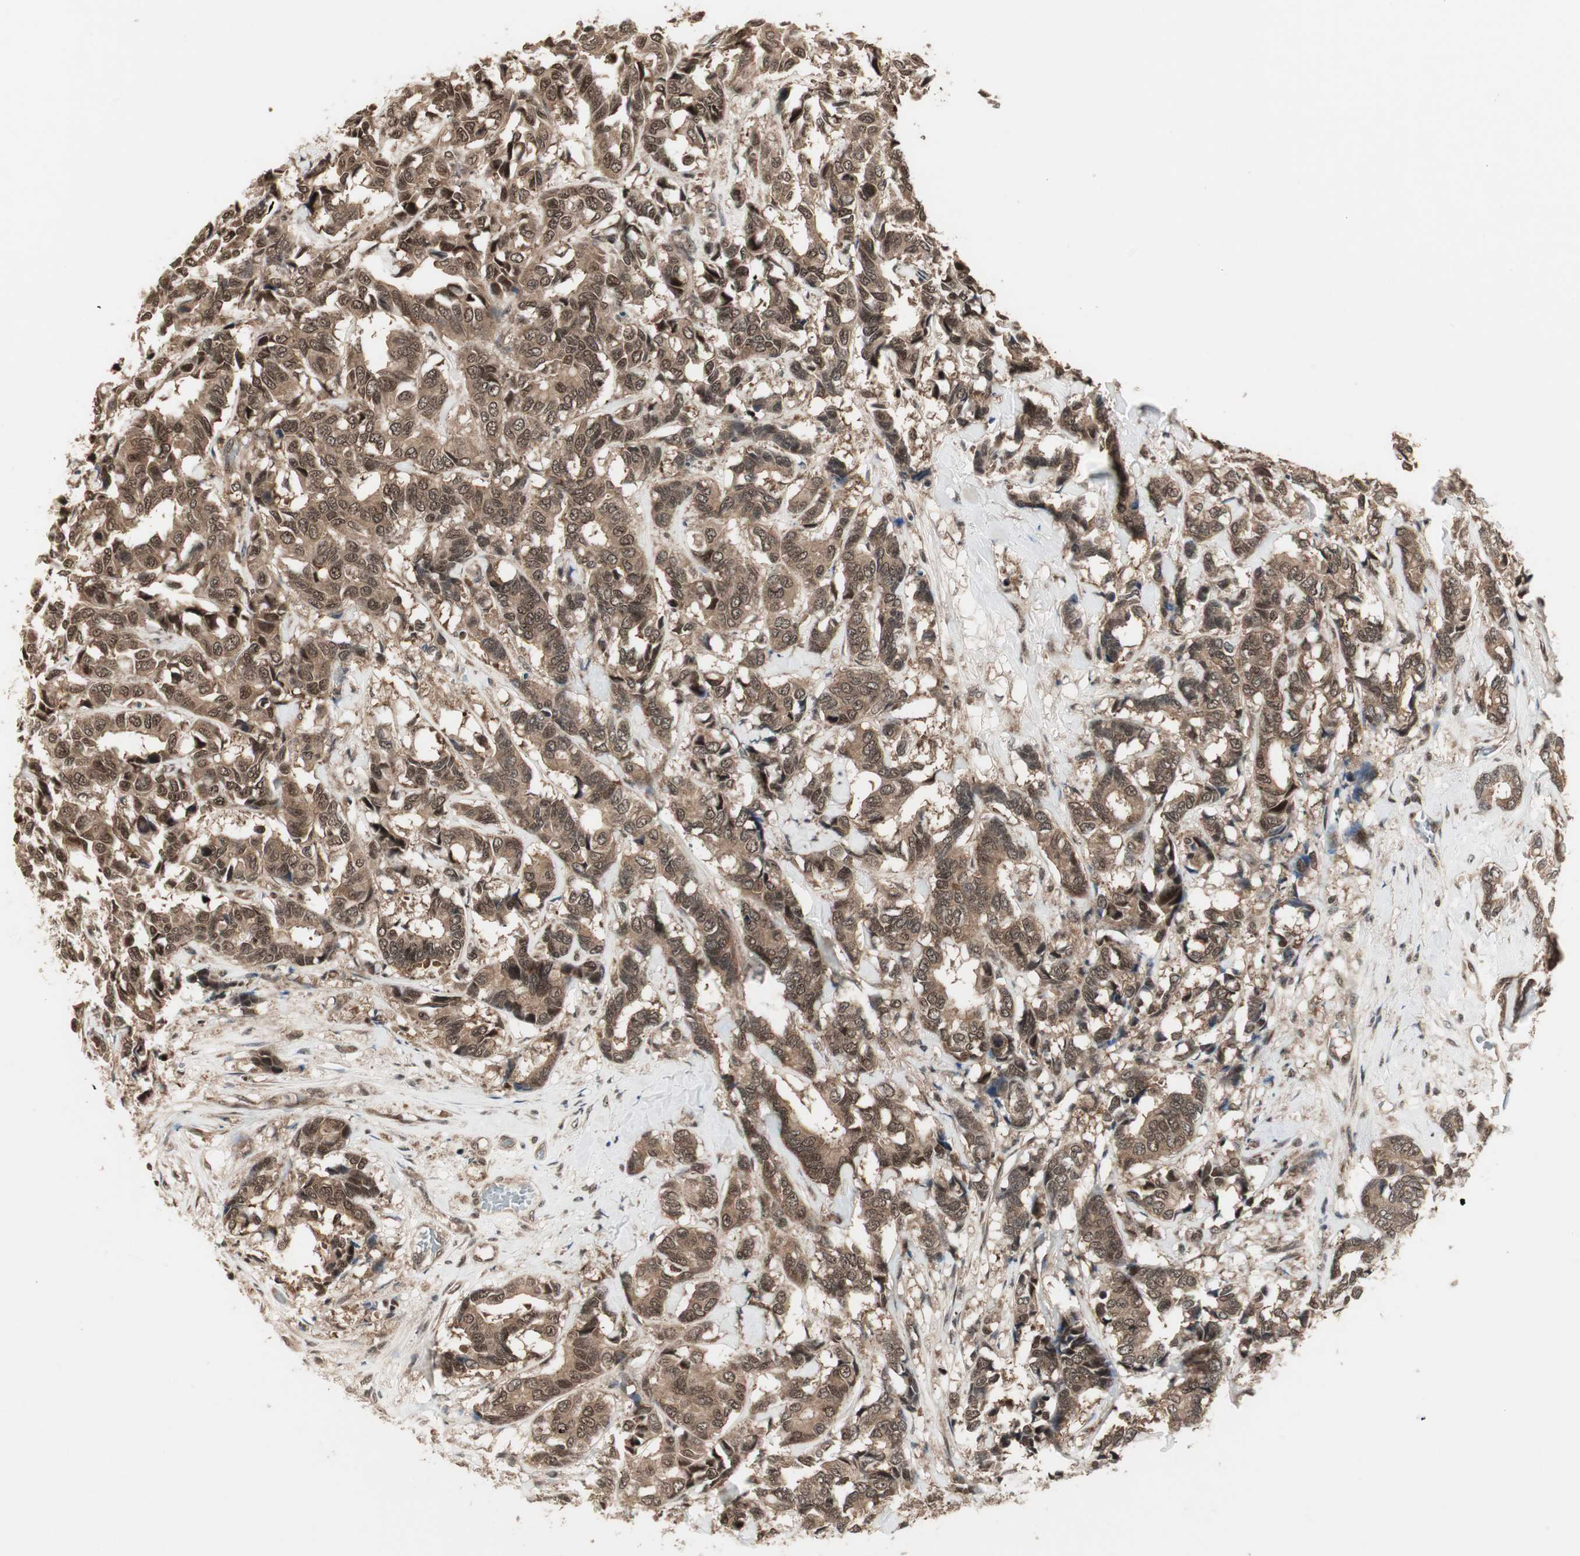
{"staining": {"intensity": "moderate", "quantity": ">75%", "location": "cytoplasmic/membranous,nuclear"}, "tissue": "breast cancer", "cell_type": "Tumor cells", "image_type": "cancer", "snomed": [{"axis": "morphology", "description": "Duct carcinoma"}, {"axis": "topography", "description": "Breast"}], "caption": "Immunohistochemical staining of breast cancer exhibits medium levels of moderate cytoplasmic/membranous and nuclear positivity in about >75% of tumor cells.", "gene": "CSNK2B", "patient": {"sex": "female", "age": 87}}